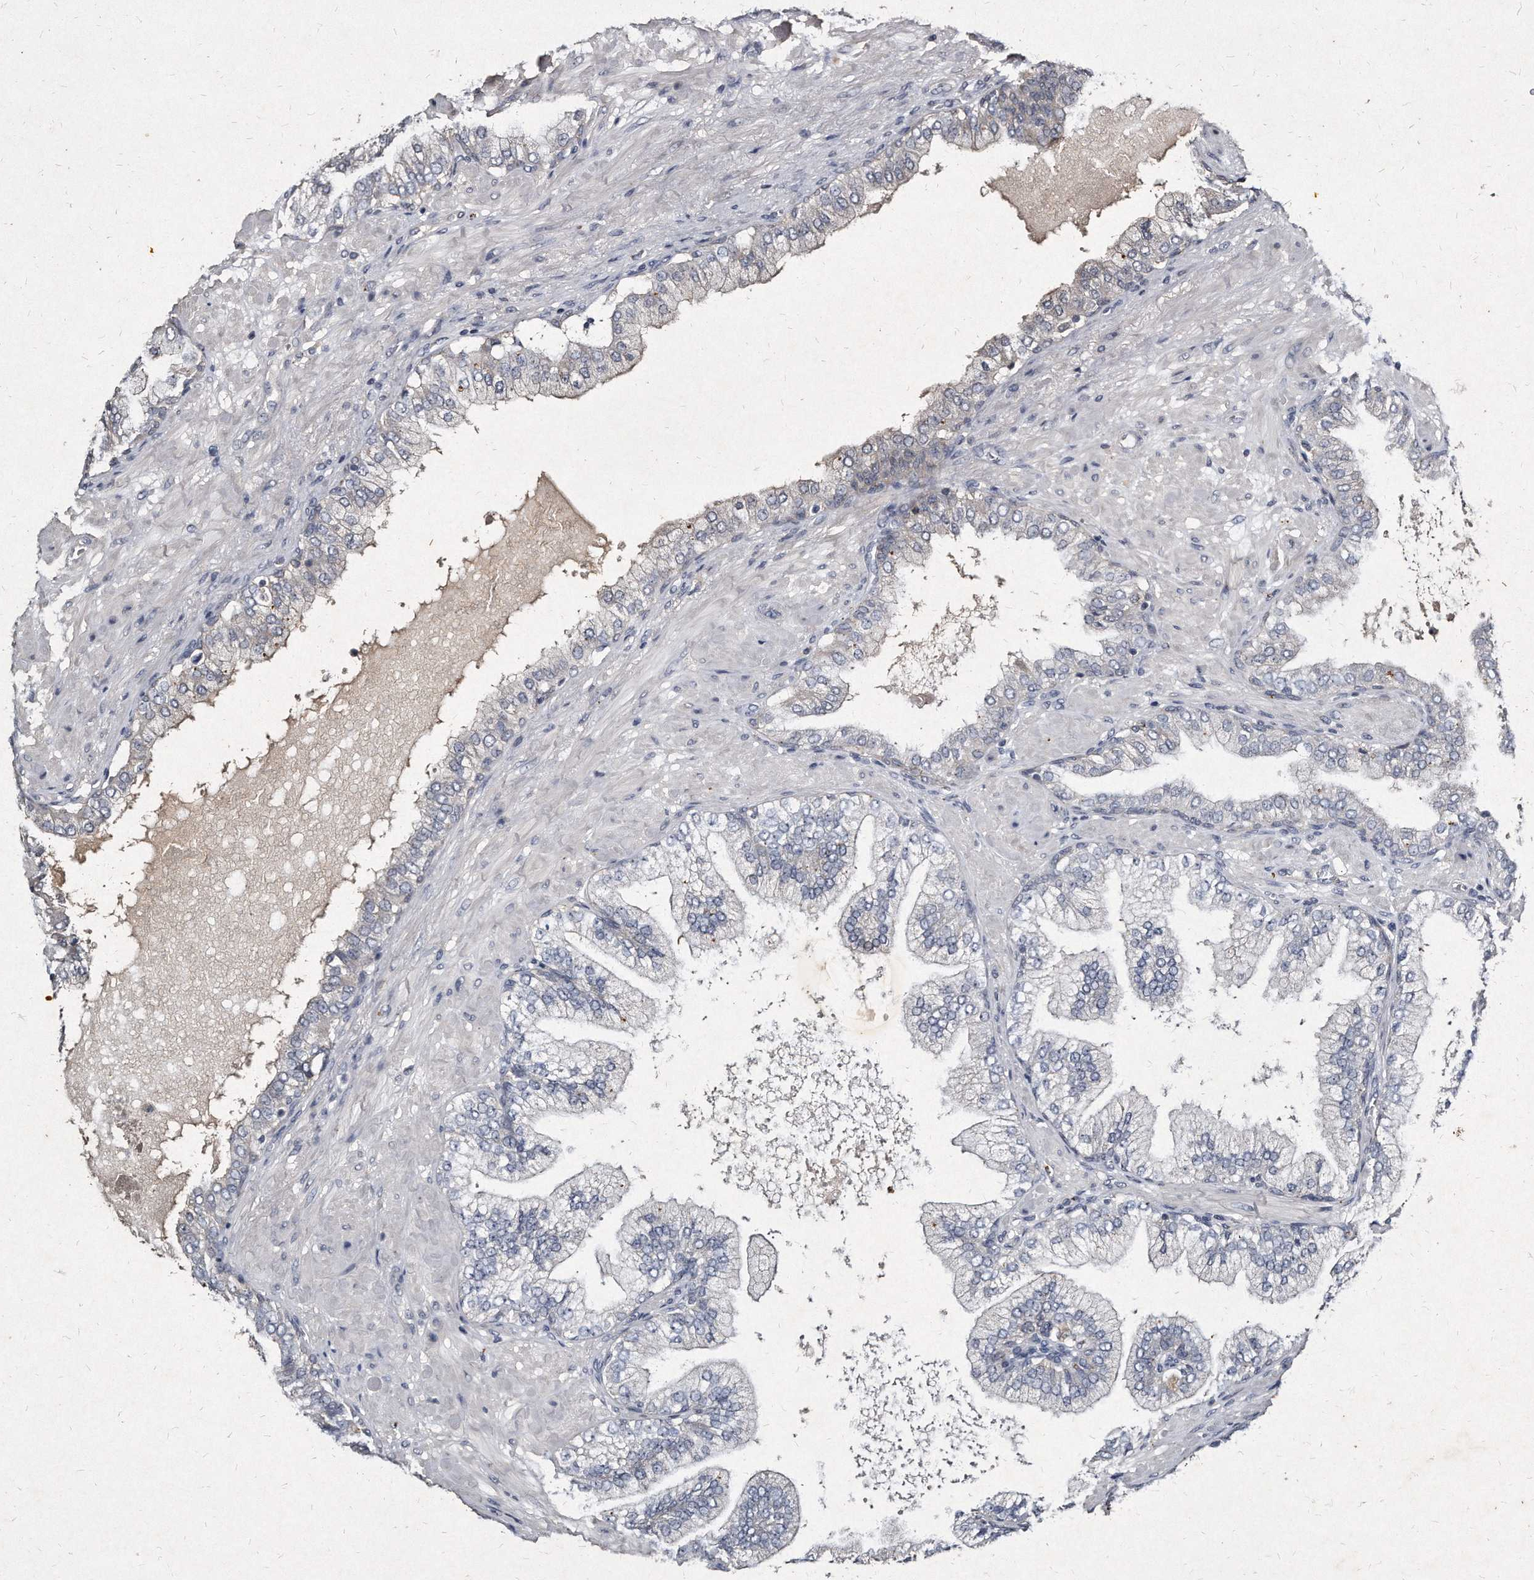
{"staining": {"intensity": "negative", "quantity": "none", "location": "none"}, "tissue": "prostate cancer", "cell_type": "Tumor cells", "image_type": "cancer", "snomed": [{"axis": "morphology", "description": "Adenocarcinoma, High grade"}, {"axis": "topography", "description": "Prostate"}], "caption": "DAB (3,3'-diaminobenzidine) immunohistochemical staining of adenocarcinoma (high-grade) (prostate) shows no significant positivity in tumor cells.", "gene": "KLHDC3", "patient": {"sex": "male", "age": 59}}